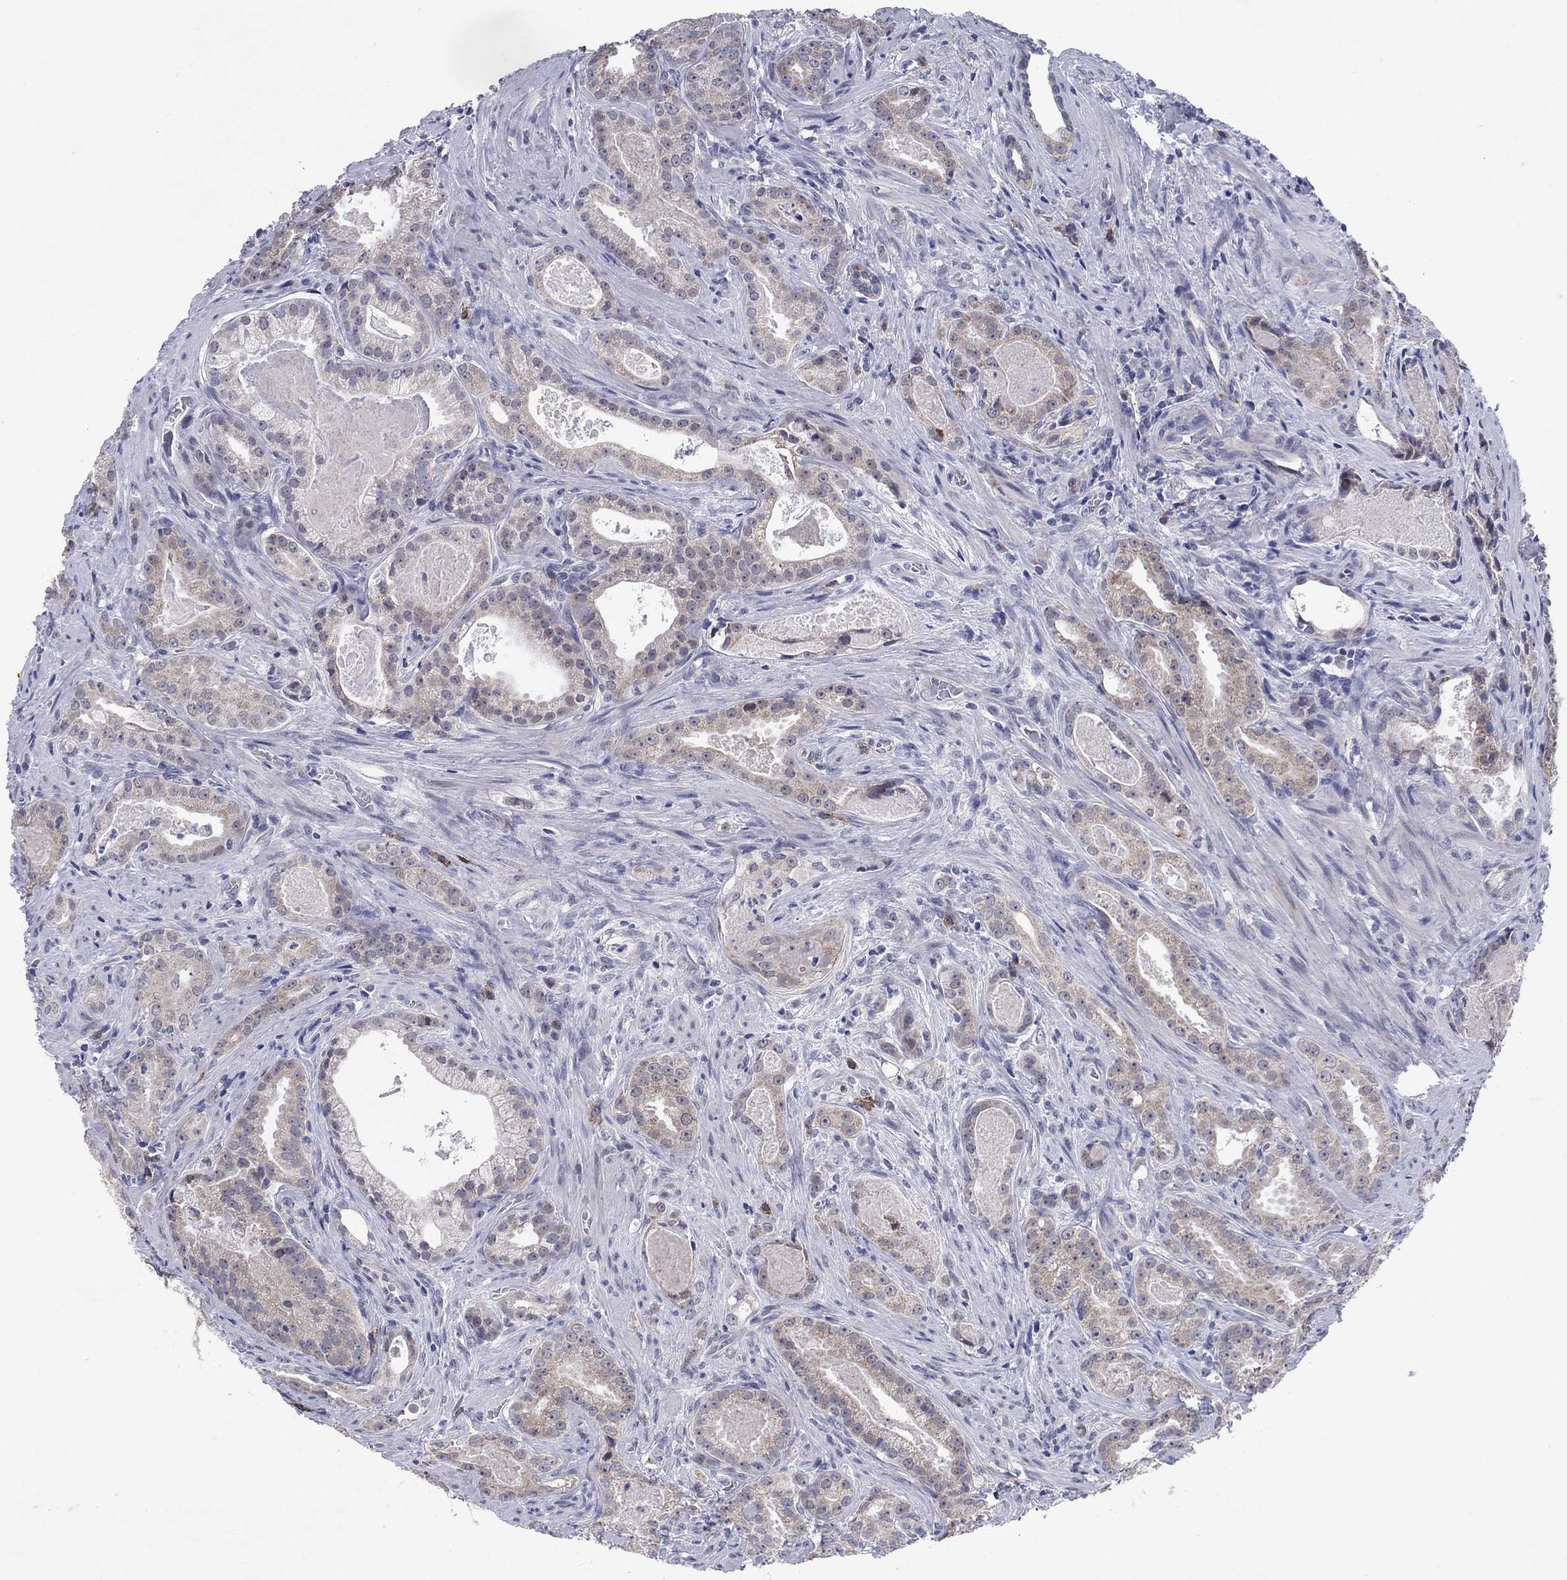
{"staining": {"intensity": "strong", "quantity": "<25%", "location": "cytoplasmic/membranous"}, "tissue": "prostate cancer", "cell_type": "Tumor cells", "image_type": "cancer", "snomed": [{"axis": "morphology", "description": "Adenocarcinoma, NOS"}, {"axis": "topography", "description": "Prostate"}], "caption": "Prostate adenocarcinoma was stained to show a protein in brown. There is medium levels of strong cytoplasmic/membranous expression in about <25% of tumor cells.", "gene": "SDC1", "patient": {"sex": "male", "age": 61}}